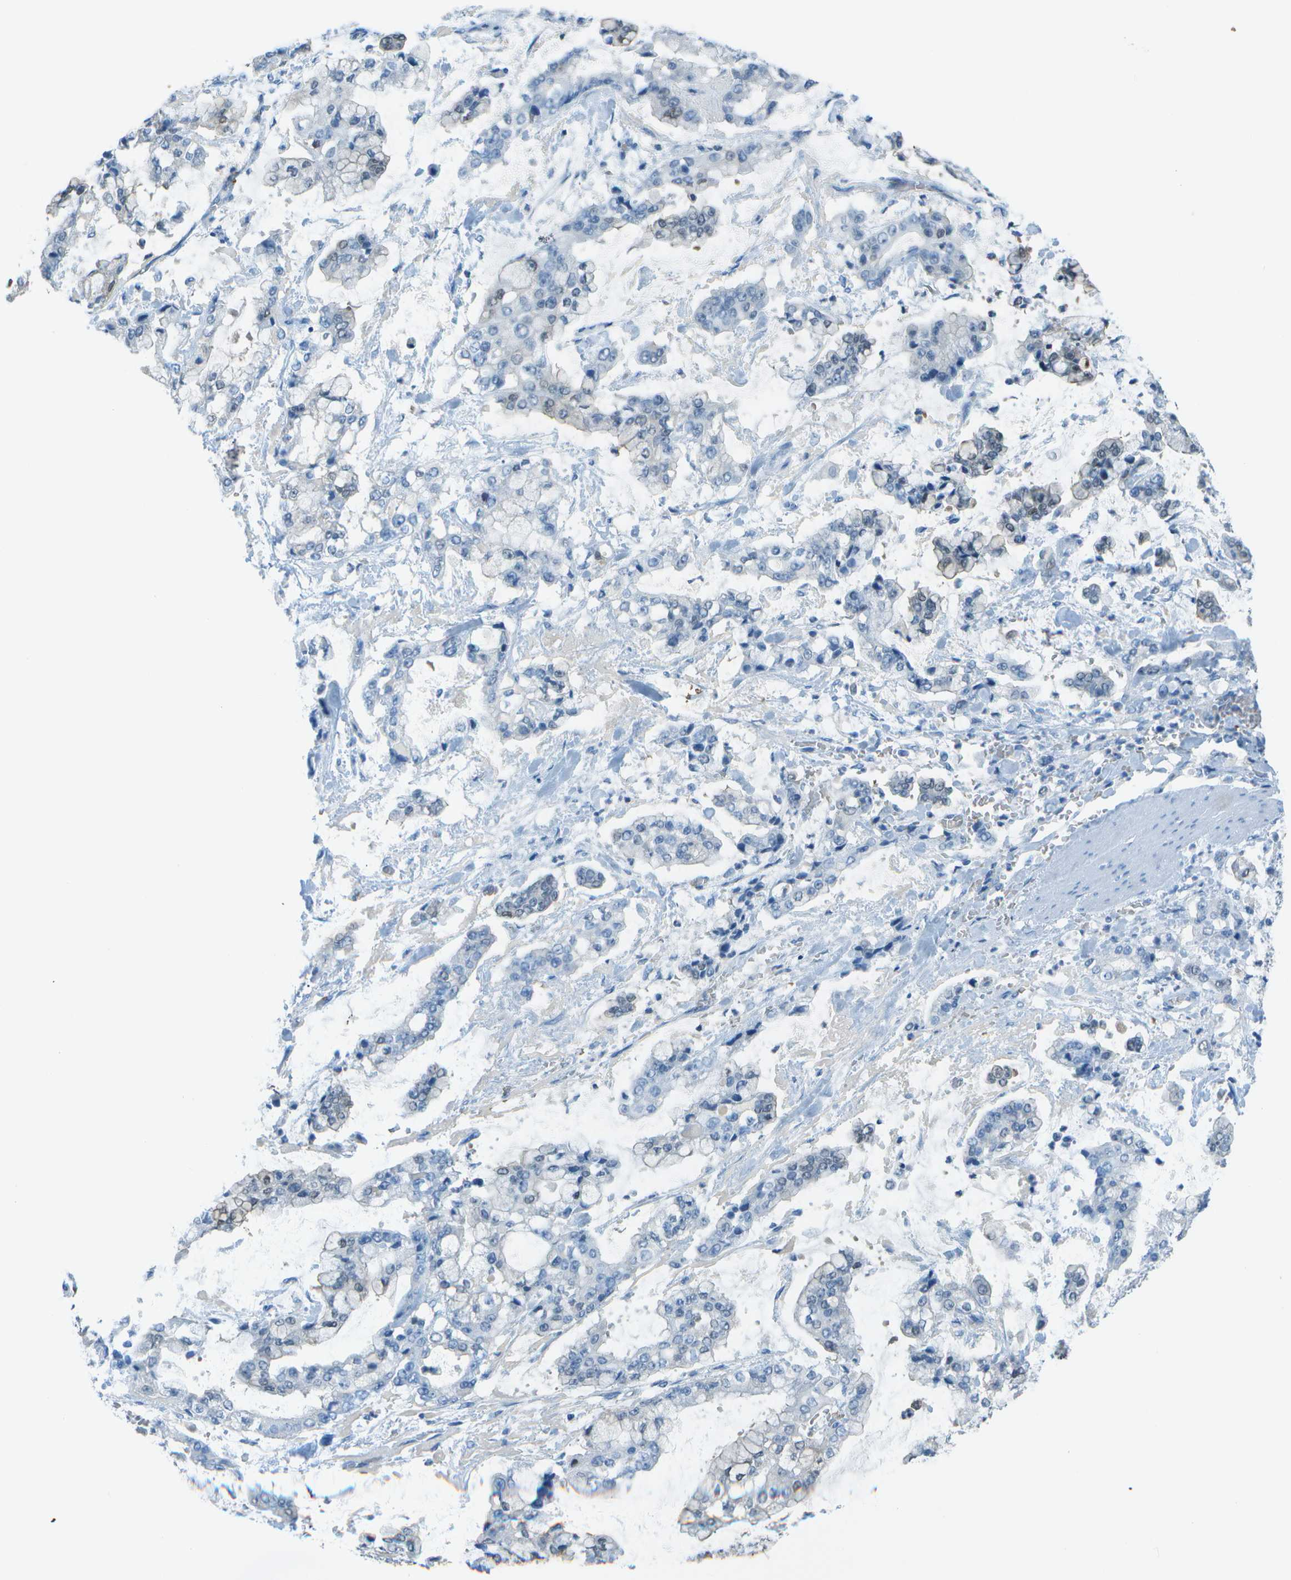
{"staining": {"intensity": "negative", "quantity": "none", "location": "none"}, "tissue": "stomach cancer", "cell_type": "Tumor cells", "image_type": "cancer", "snomed": [{"axis": "morphology", "description": "Normal tissue, NOS"}, {"axis": "morphology", "description": "Adenocarcinoma, NOS"}, {"axis": "topography", "description": "Stomach, upper"}, {"axis": "topography", "description": "Stomach"}], "caption": "An IHC histopathology image of stomach cancer (adenocarcinoma) is shown. There is no staining in tumor cells of stomach cancer (adenocarcinoma).", "gene": "ASL", "patient": {"sex": "male", "age": 76}}